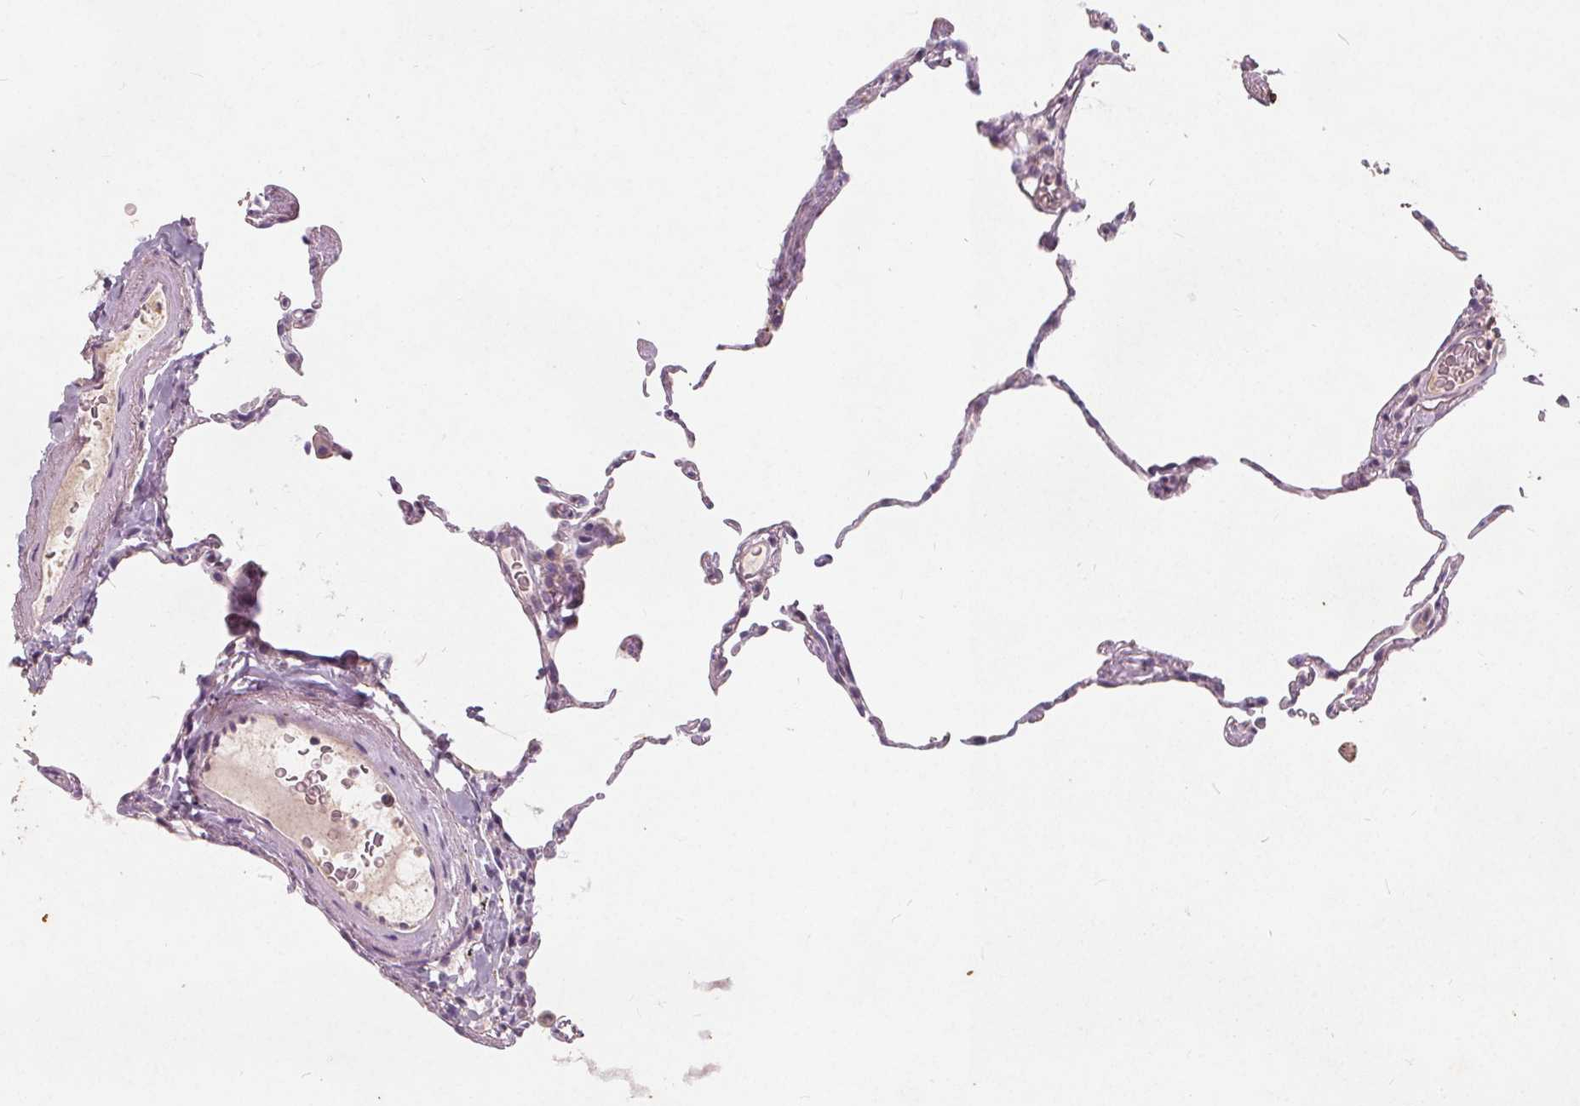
{"staining": {"intensity": "negative", "quantity": "none", "location": "none"}, "tissue": "lung", "cell_type": "Alveolar cells", "image_type": "normal", "snomed": [{"axis": "morphology", "description": "Normal tissue, NOS"}, {"axis": "topography", "description": "Lung"}], "caption": "This micrograph is of normal lung stained with immunohistochemistry (IHC) to label a protein in brown with the nuclei are counter-stained blue. There is no expression in alveolar cells. (DAB (3,3'-diaminobenzidine) immunohistochemistry, high magnification).", "gene": "C19orf84", "patient": {"sex": "female", "age": 57}}